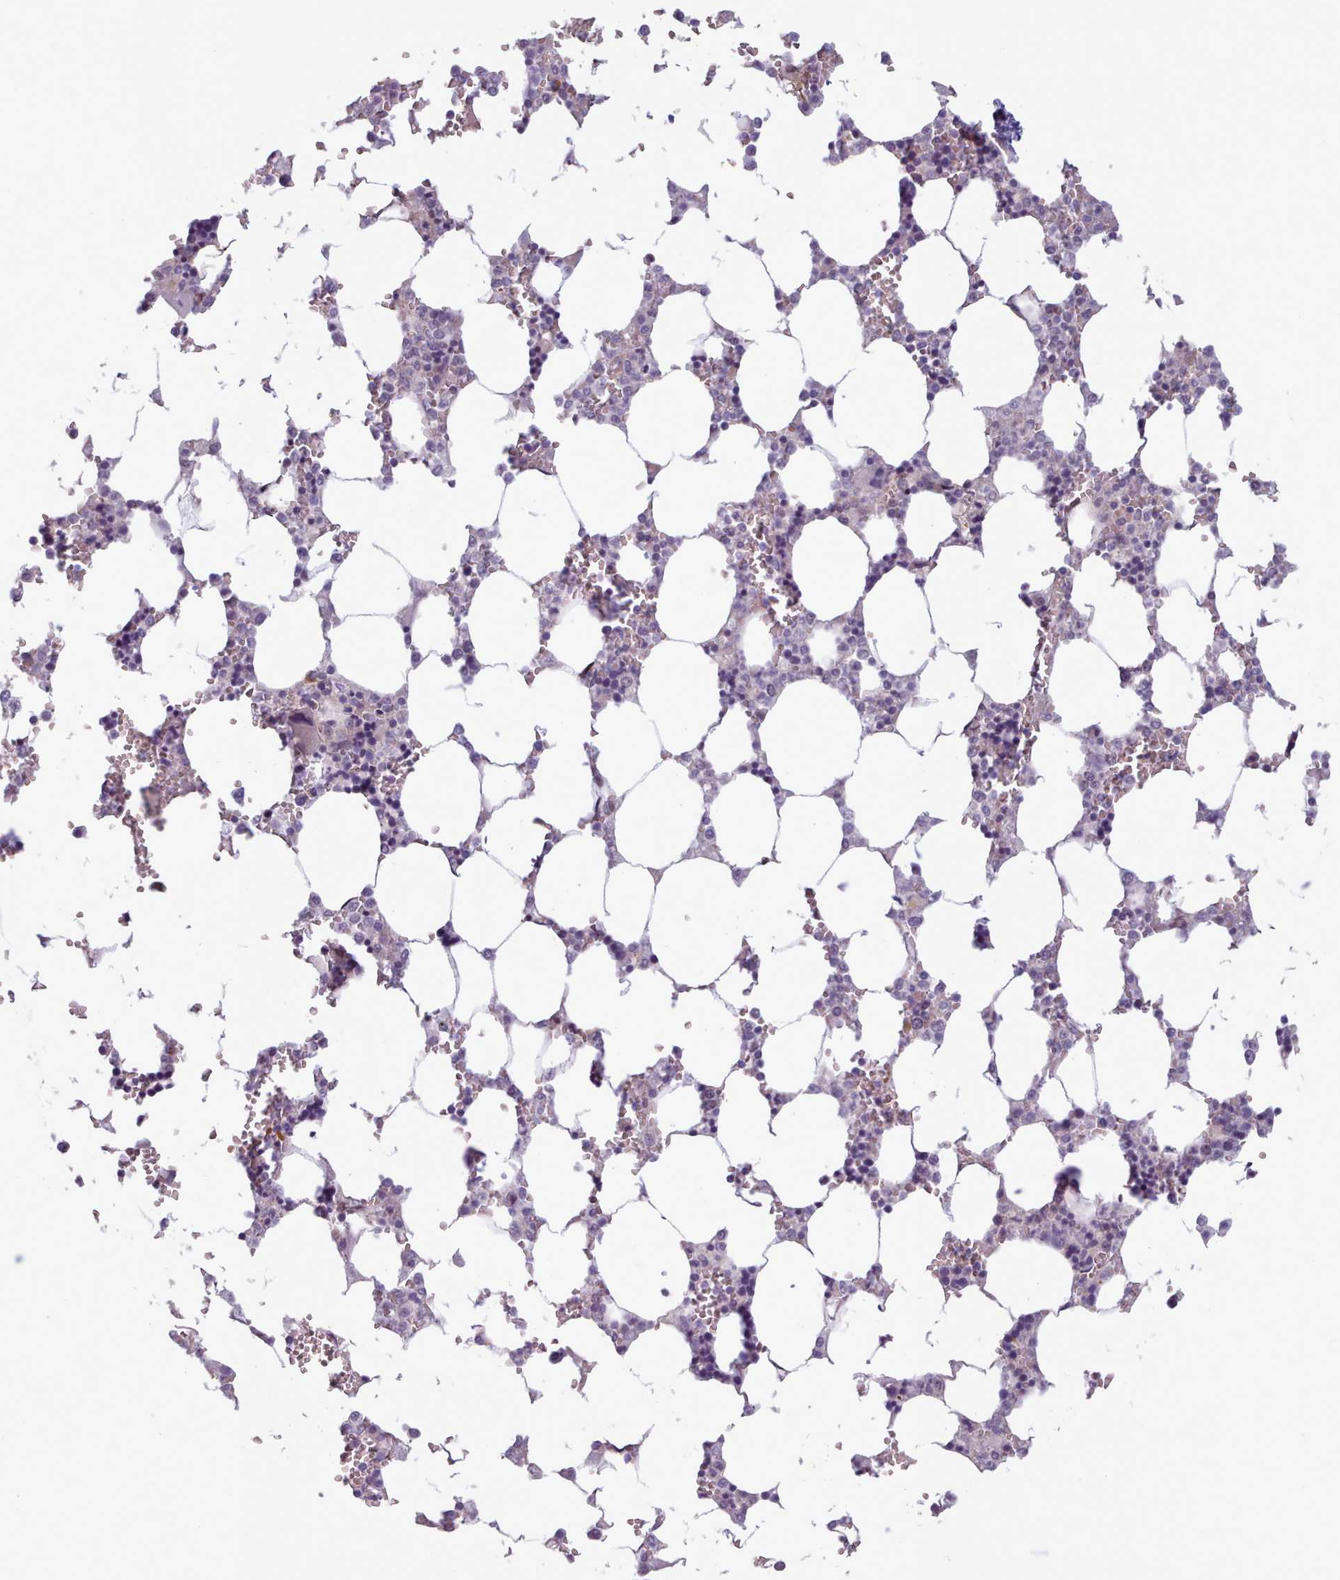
{"staining": {"intensity": "moderate", "quantity": "<25%", "location": "cytoplasmic/membranous"}, "tissue": "bone marrow", "cell_type": "Hematopoietic cells", "image_type": "normal", "snomed": [{"axis": "morphology", "description": "Normal tissue, NOS"}, {"axis": "topography", "description": "Bone marrow"}], "caption": "The photomicrograph exhibits staining of normal bone marrow, revealing moderate cytoplasmic/membranous protein expression (brown color) within hematopoietic cells.", "gene": "KBTBD6", "patient": {"sex": "male", "age": 64}}